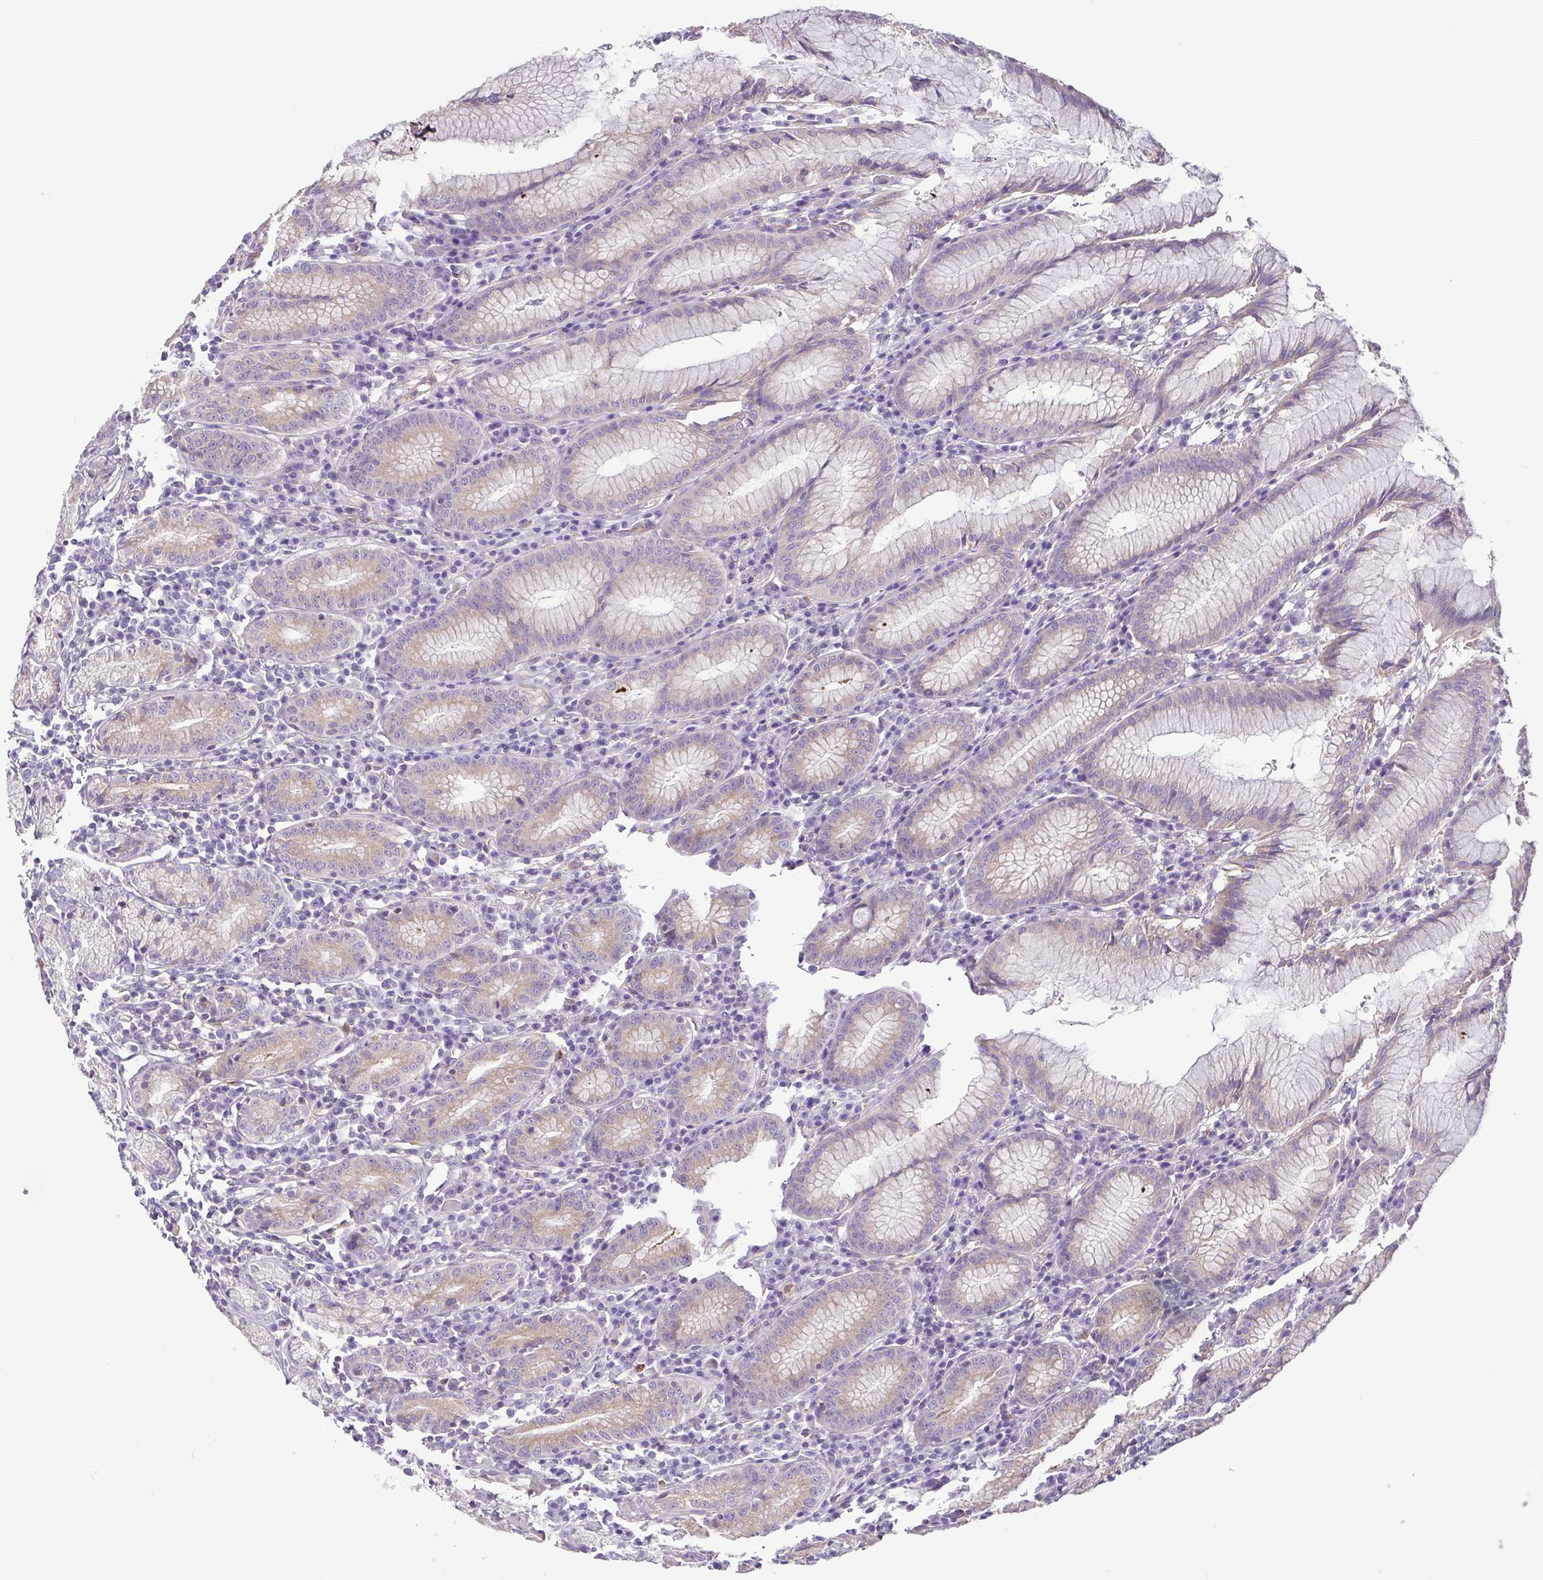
{"staining": {"intensity": "weak", "quantity": "<25%", "location": "cytoplasmic/membranous"}, "tissue": "stomach", "cell_type": "Glandular cells", "image_type": "normal", "snomed": [{"axis": "morphology", "description": "Normal tissue, NOS"}, {"axis": "topography", "description": "Stomach"}], "caption": "IHC photomicrograph of benign human stomach stained for a protein (brown), which demonstrates no positivity in glandular cells. Brightfield microscopy of IHC stained with DAB (brown) and hematoxylin (blue), captured at high magnification.", "gene": "MYL10", "patient": {"sex": "male", "age": 55}}